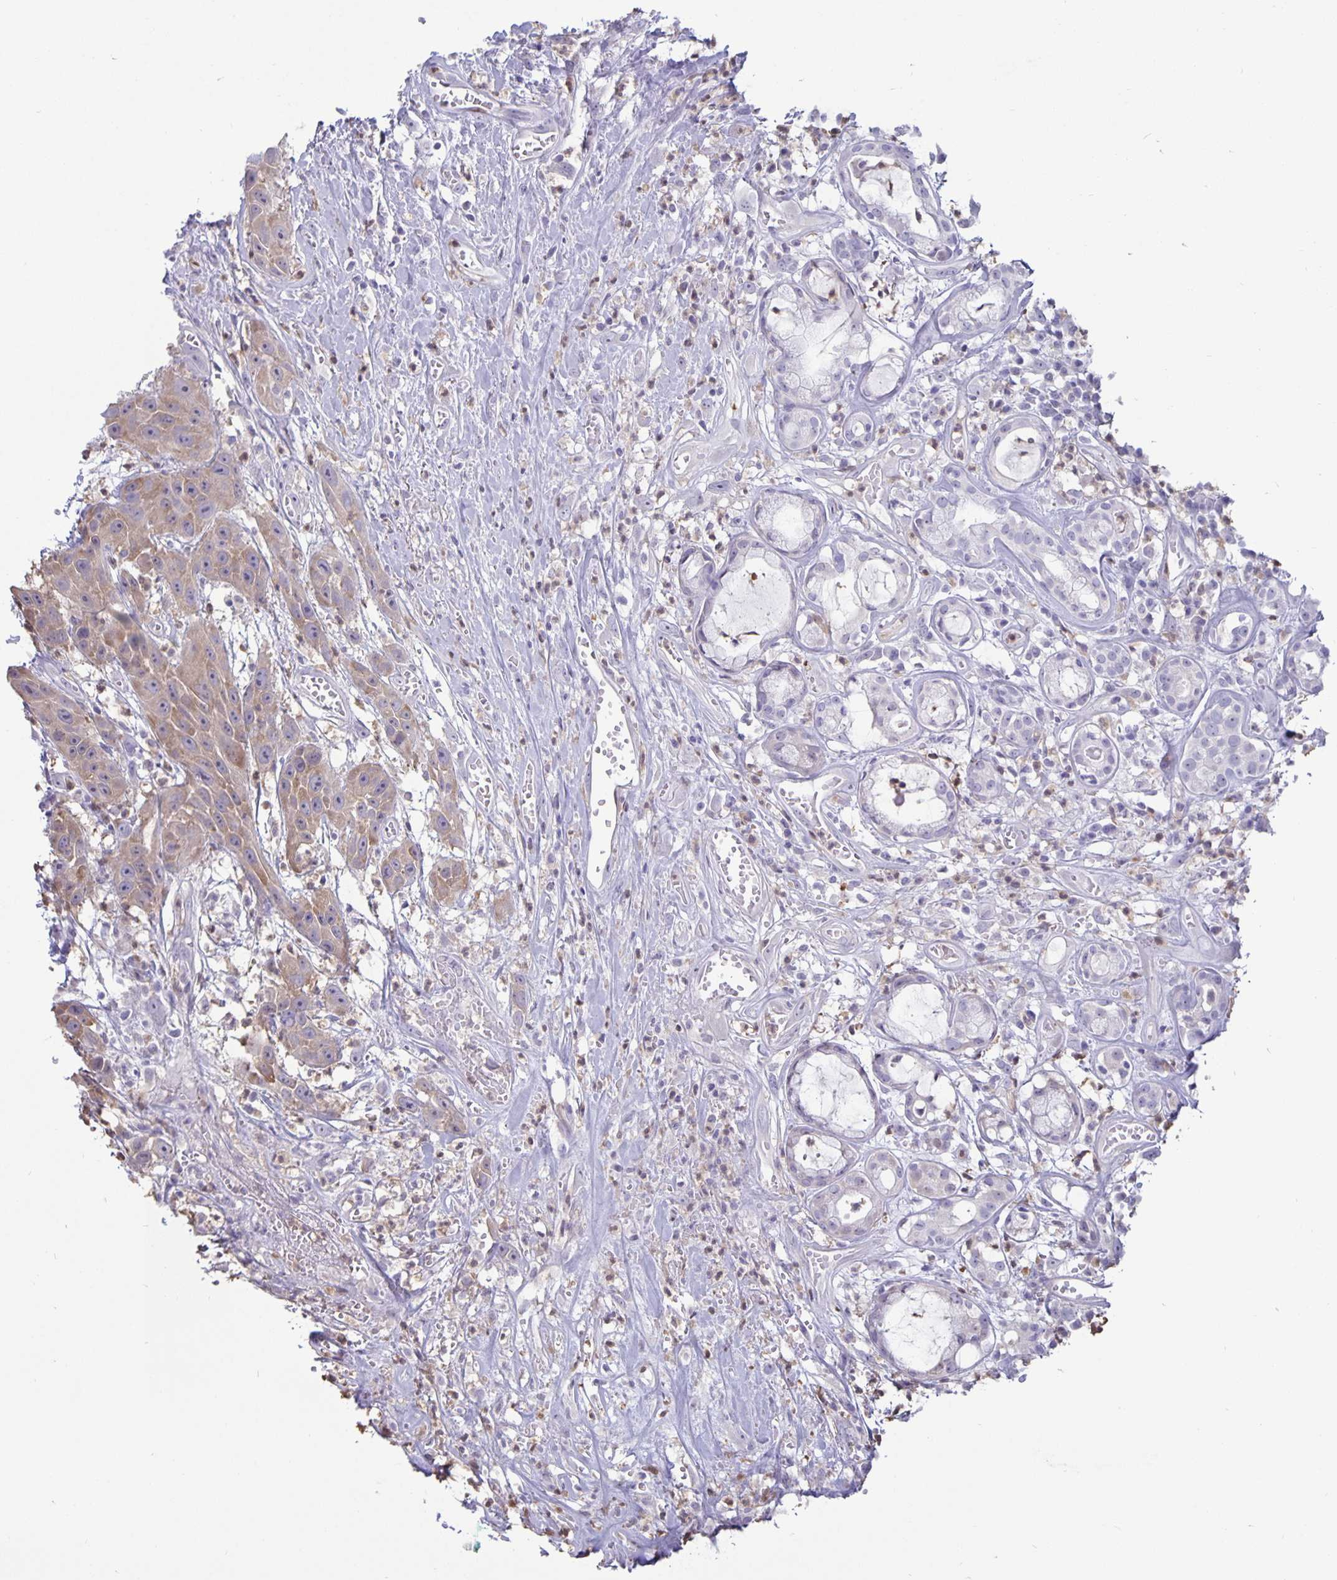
{"staining": {"intensity": "moderate", "quantity": "25%-75%", "location": "cytoplasmic/membranous"}, "tissue": "head and neck cancer", "cell_type": "Tumor cells", "image_type": "cancer", "snomed": [{"axis": "morphology", "description": "Squamous cell carcinoma, NOS"}, {"axis": "topography", "description": "Head-Neck"}], "caption": "Head and neck cancer (squamous cell carcinoma) tissue reveals moderate cytoplasmic/membranous expression in about 25%-75% of tumor cells, visualized by immunohistochemistry.", "gene": "PLCB3", "patient": {"sex": "male", "age": 57}}